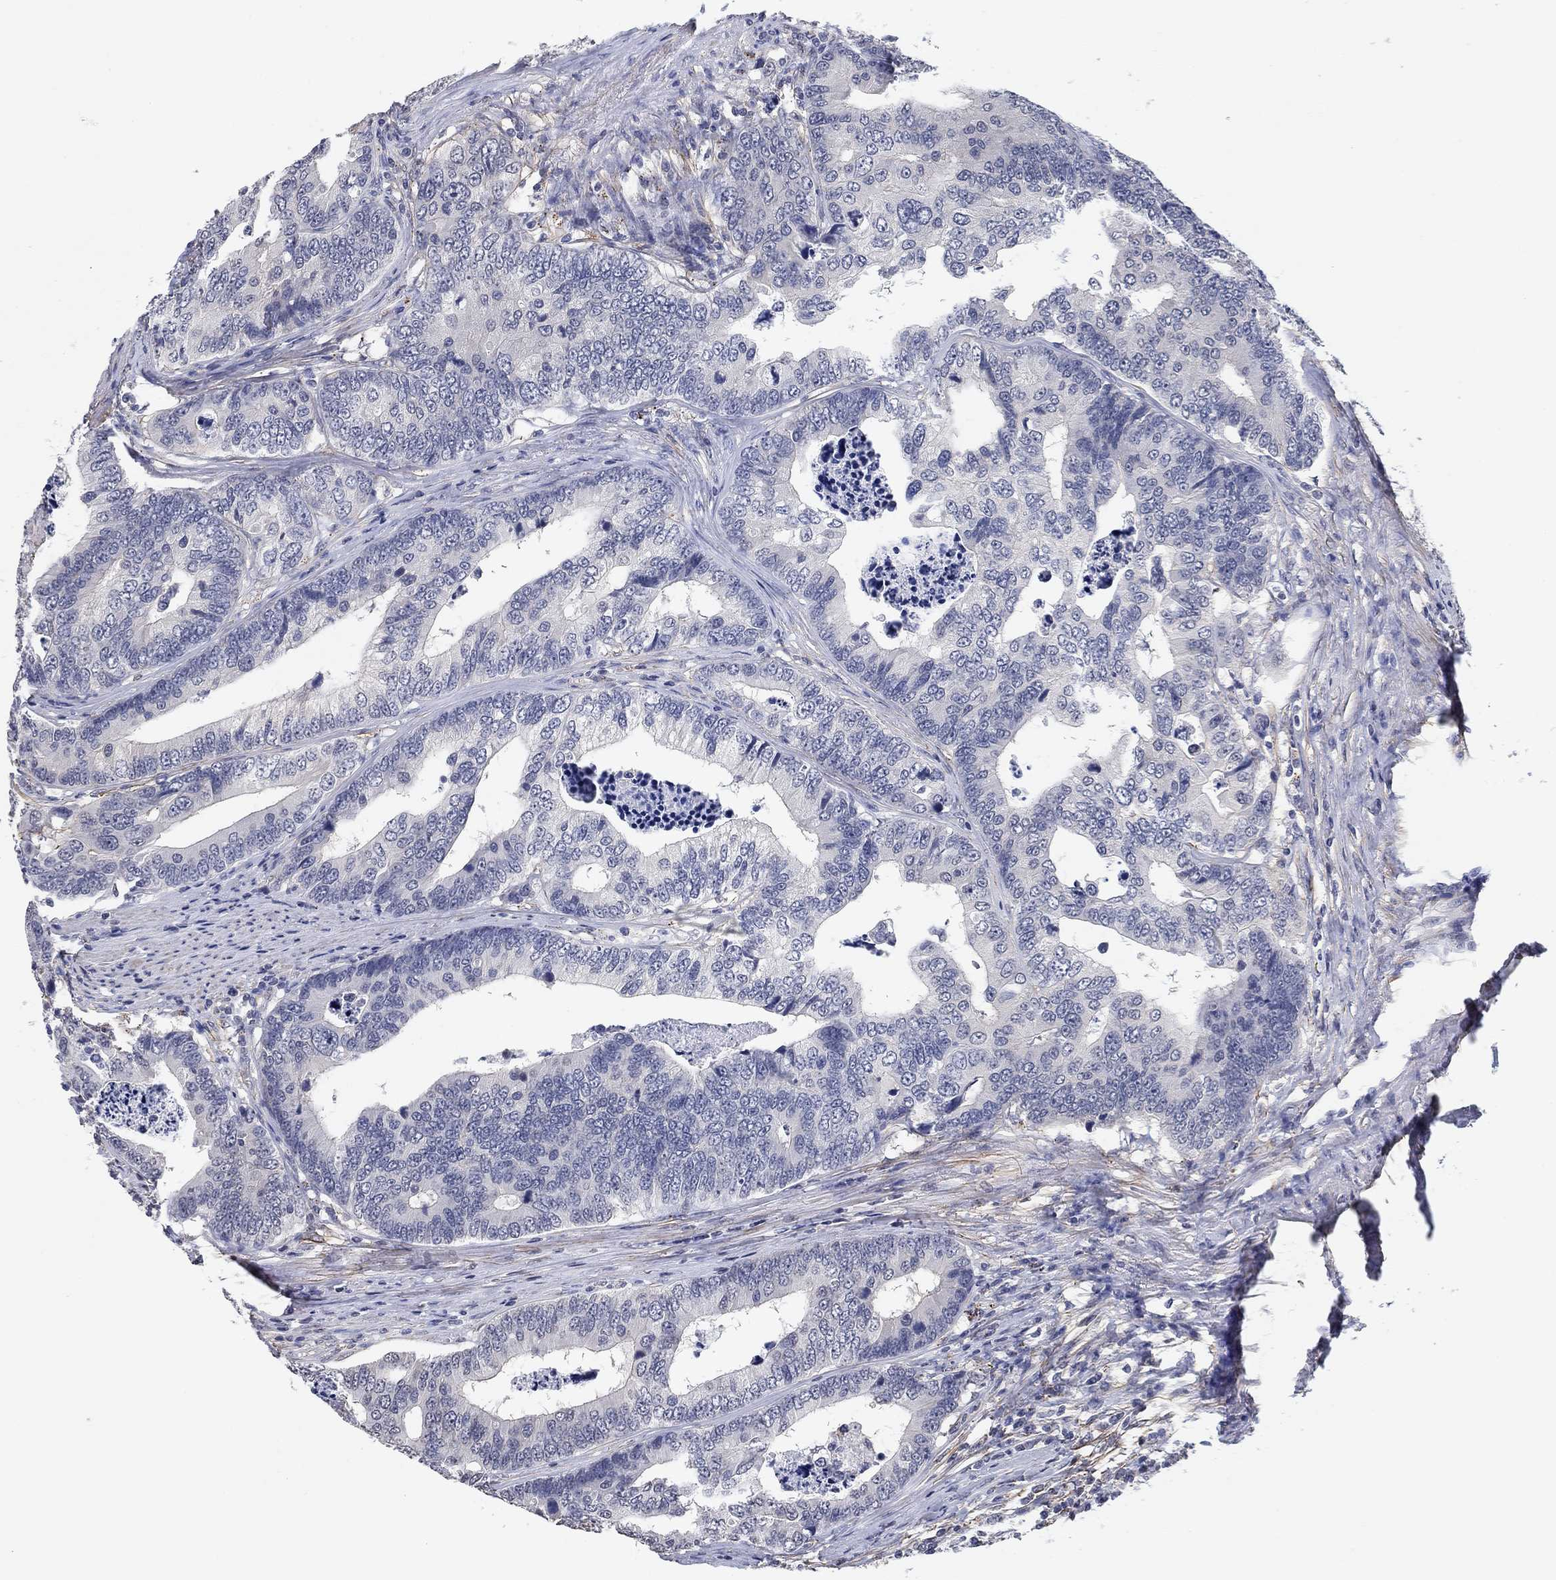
{"staining": {"intensity": "negative", "quantity": "none", "location": "none"}, "tissue": "colorectal cancer", "cell_type": "Tumor cells", "image_type": "cancer", "snomed": [{"axis": "morphology", "description": "Adenocarcinoma, NOS"}, {"axis": "topography", "description": "Colon"}], "caption": "High magnification brightfield microscopy of colorectal adenocarcinoma stained with DAB (3,3'-diaminobenzidine) (brown) and counterstained with hematoxylin (blue): tumor cells show no significant staining.", "gene": "OTUB2", "patient": {"sex": "female", "age": 72}}